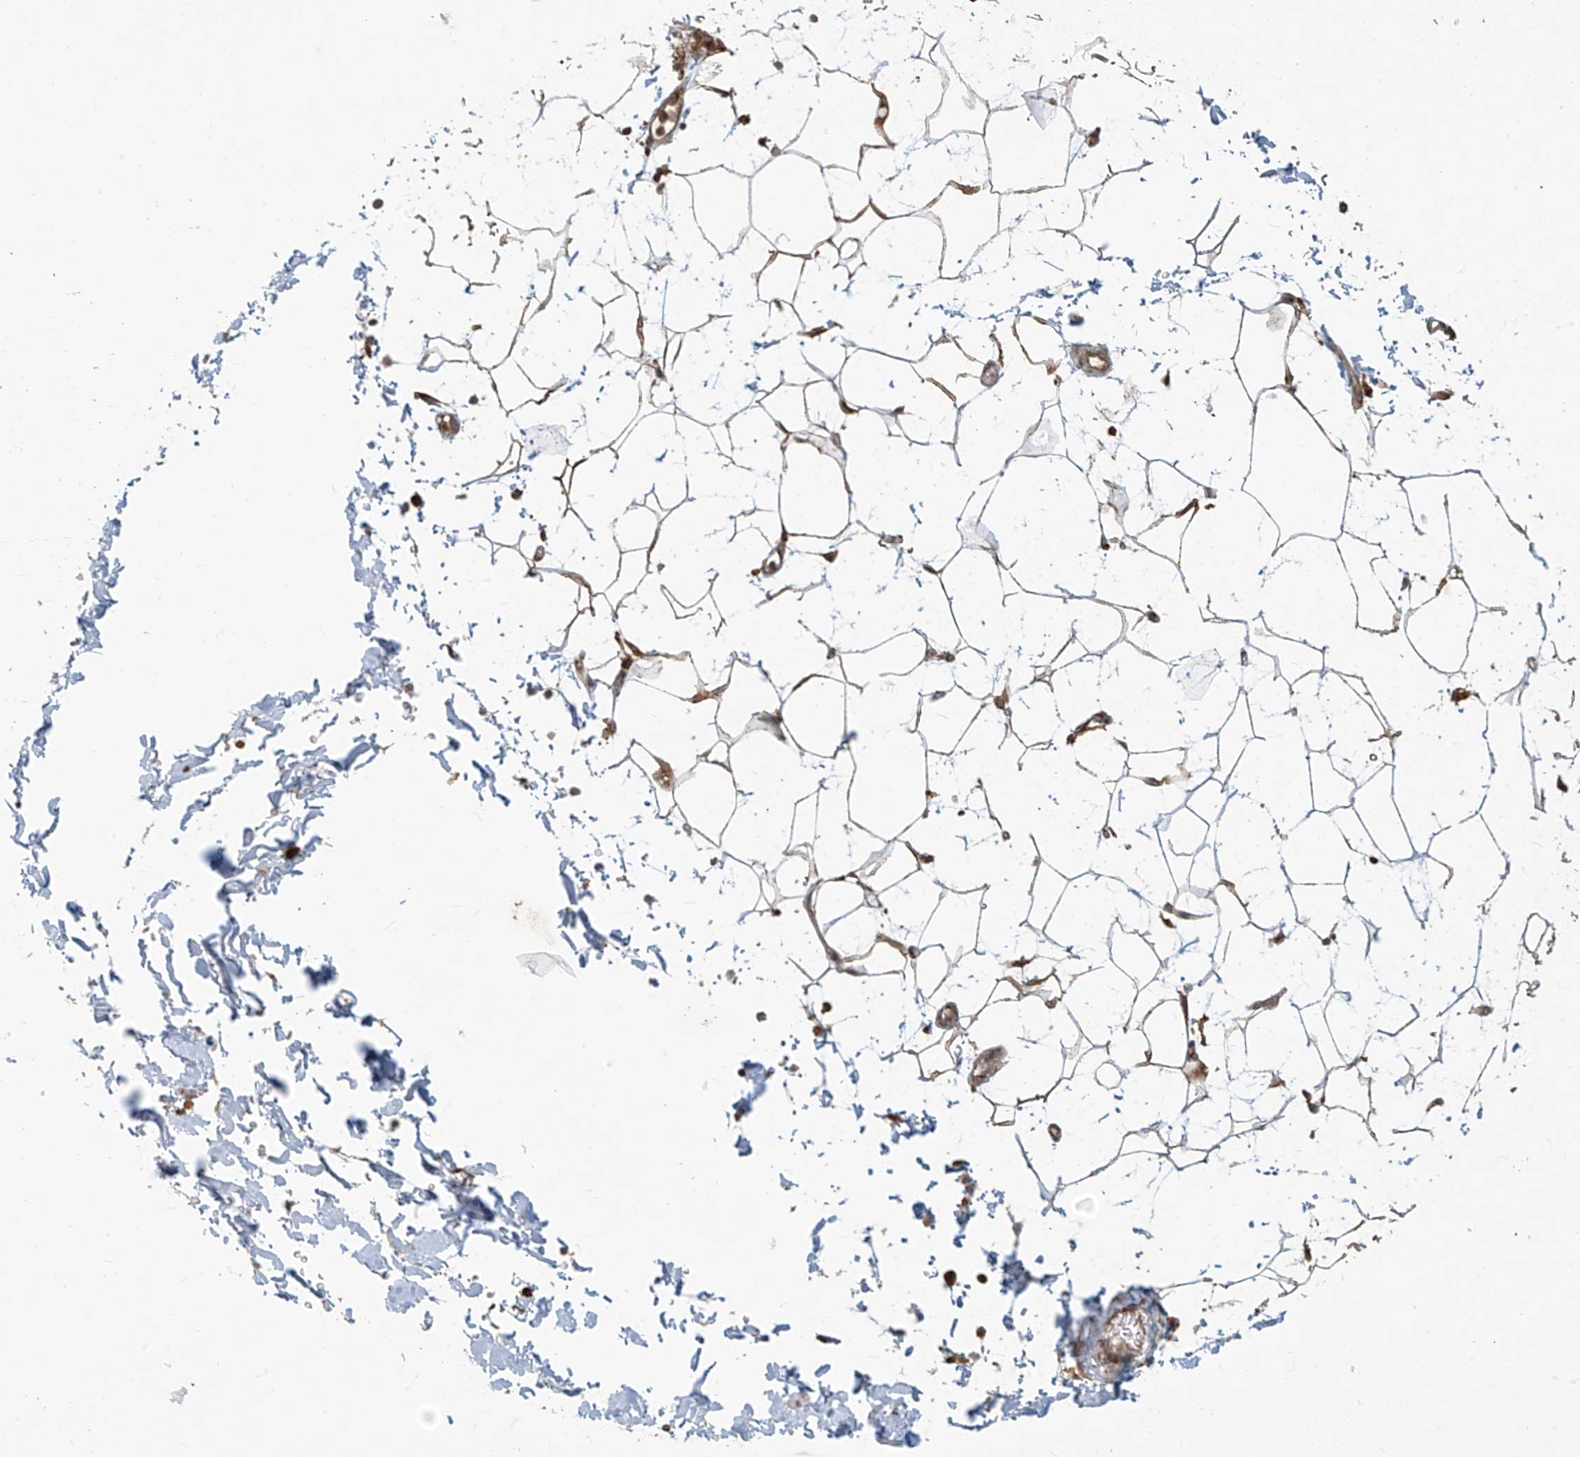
{"staining": {"intensity": "moderate", "quantity": "<25%", "location": "cytoplasmic/membranous"}, "tissue": "adipose tissue", "cell_type": "Adipocytes", "image_type": "normal", "snomed": [{"axis": "morphology", "description": "Normal tissue, NOS"}, {"axis": "topography", "description": "Soft tissue"}], "caption": "Normal adipose tissue reveals moderate cytoplasmic/membranous expression in approximately <25% of adipocytes (brown staining indicates protein expression, while blue staining denotes nuclei)..", "gene": "PLEKHM3", "patient": {"sex": "male", "age": 72}}